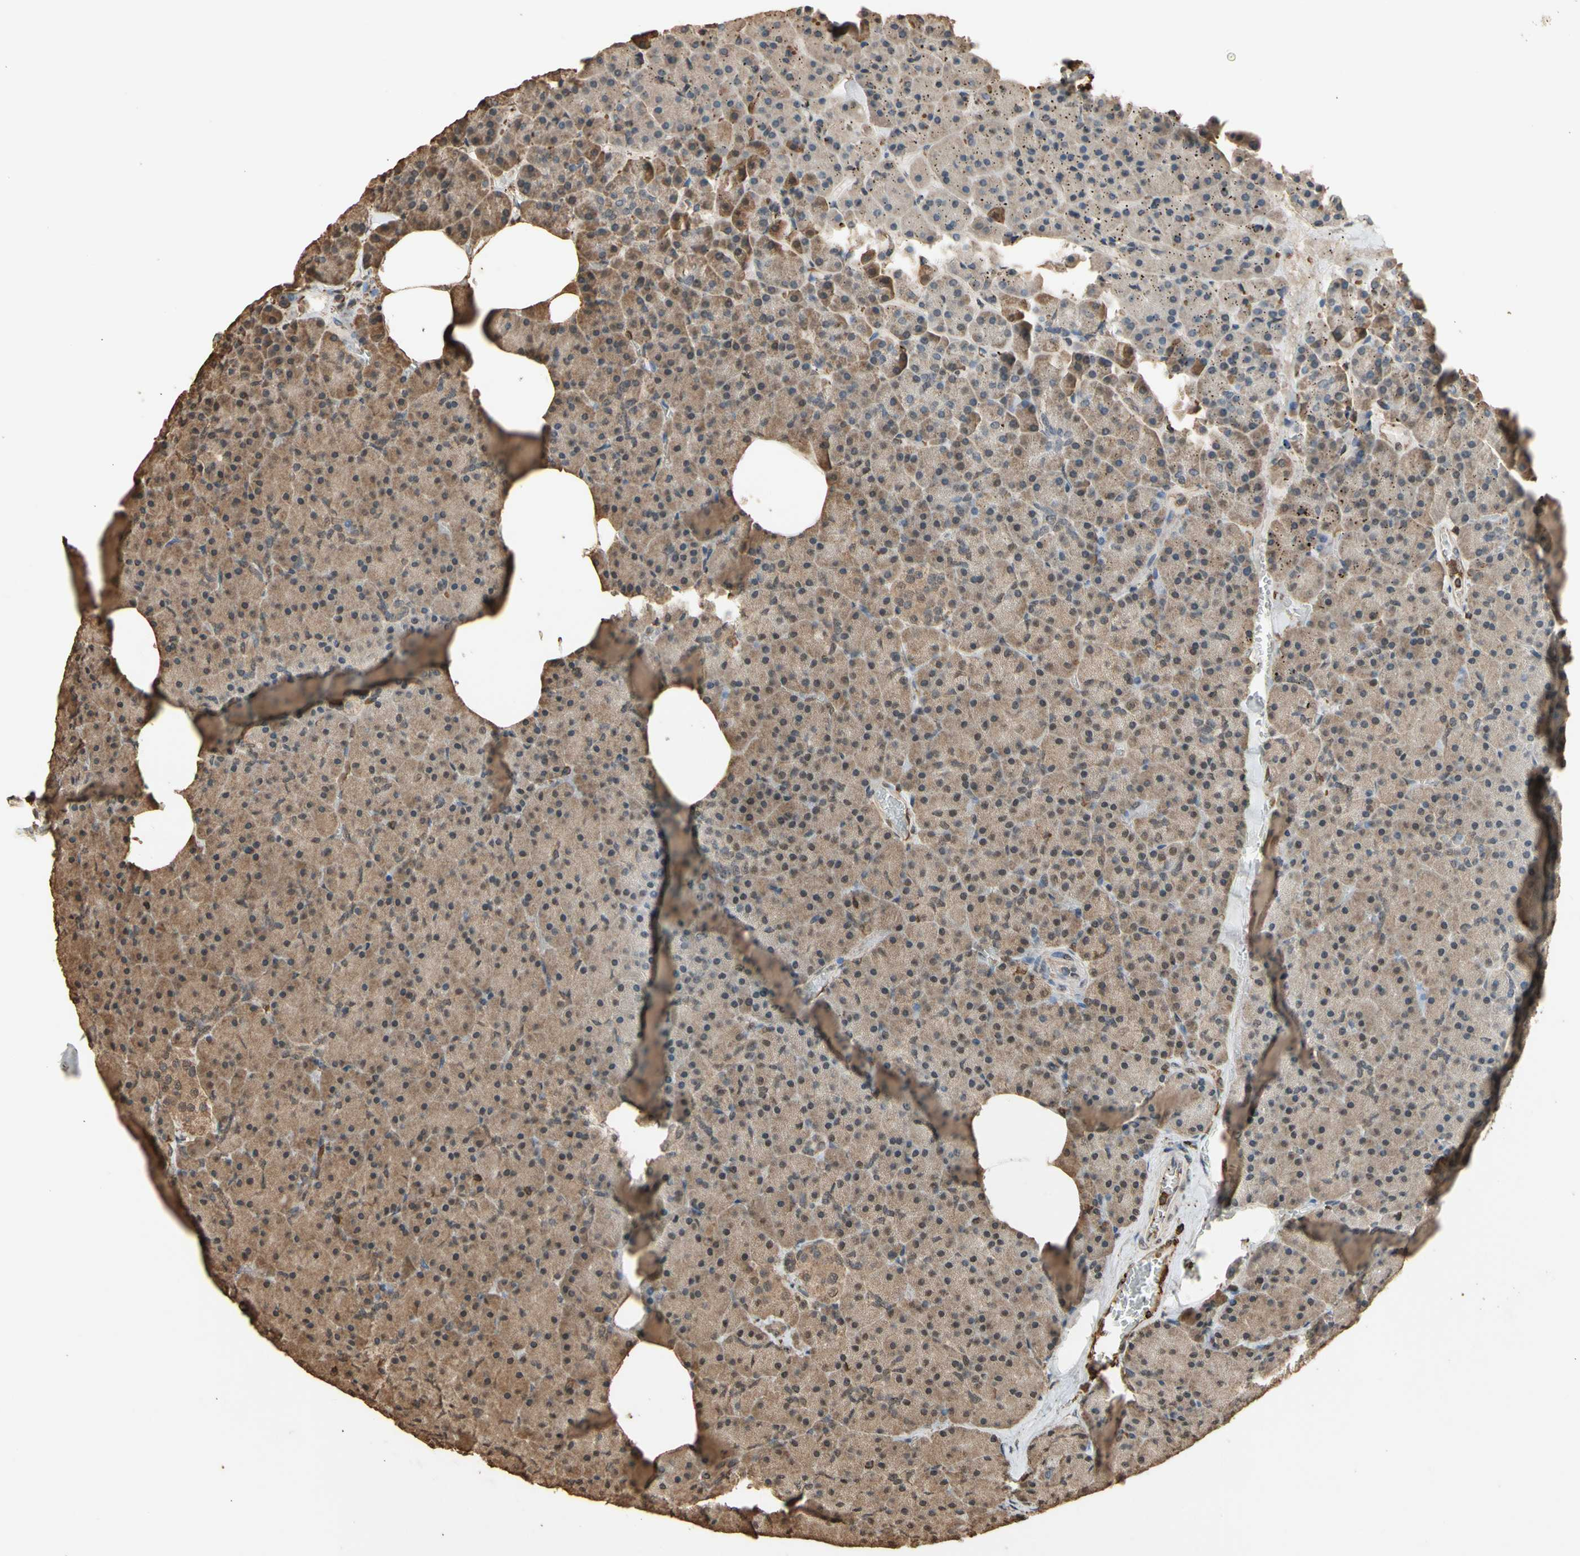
{"staining": {"intensity": "moderate", "quantity": ">75%", "location": "cytoplasmic/membranous"}, "tissue": "pancreas", "cell_type": "Exocrine glandular cells", "image_type": "normal", "snomed": [{"axis": "morphology", "description": "Normal tissue, NOS"}, {"axis": "topography", "description": "Pancreas"}], "caption": "DAB (3,3'-diaminobenzidine) immunohistochemical staining of normal pancreas demonstrates moderate cytoplasmic/membranous protein positivity in about >75% of exocrine glandular cells.", "gene": "TNFSF13B", "patient": {"sex": "female", "age": 35}}